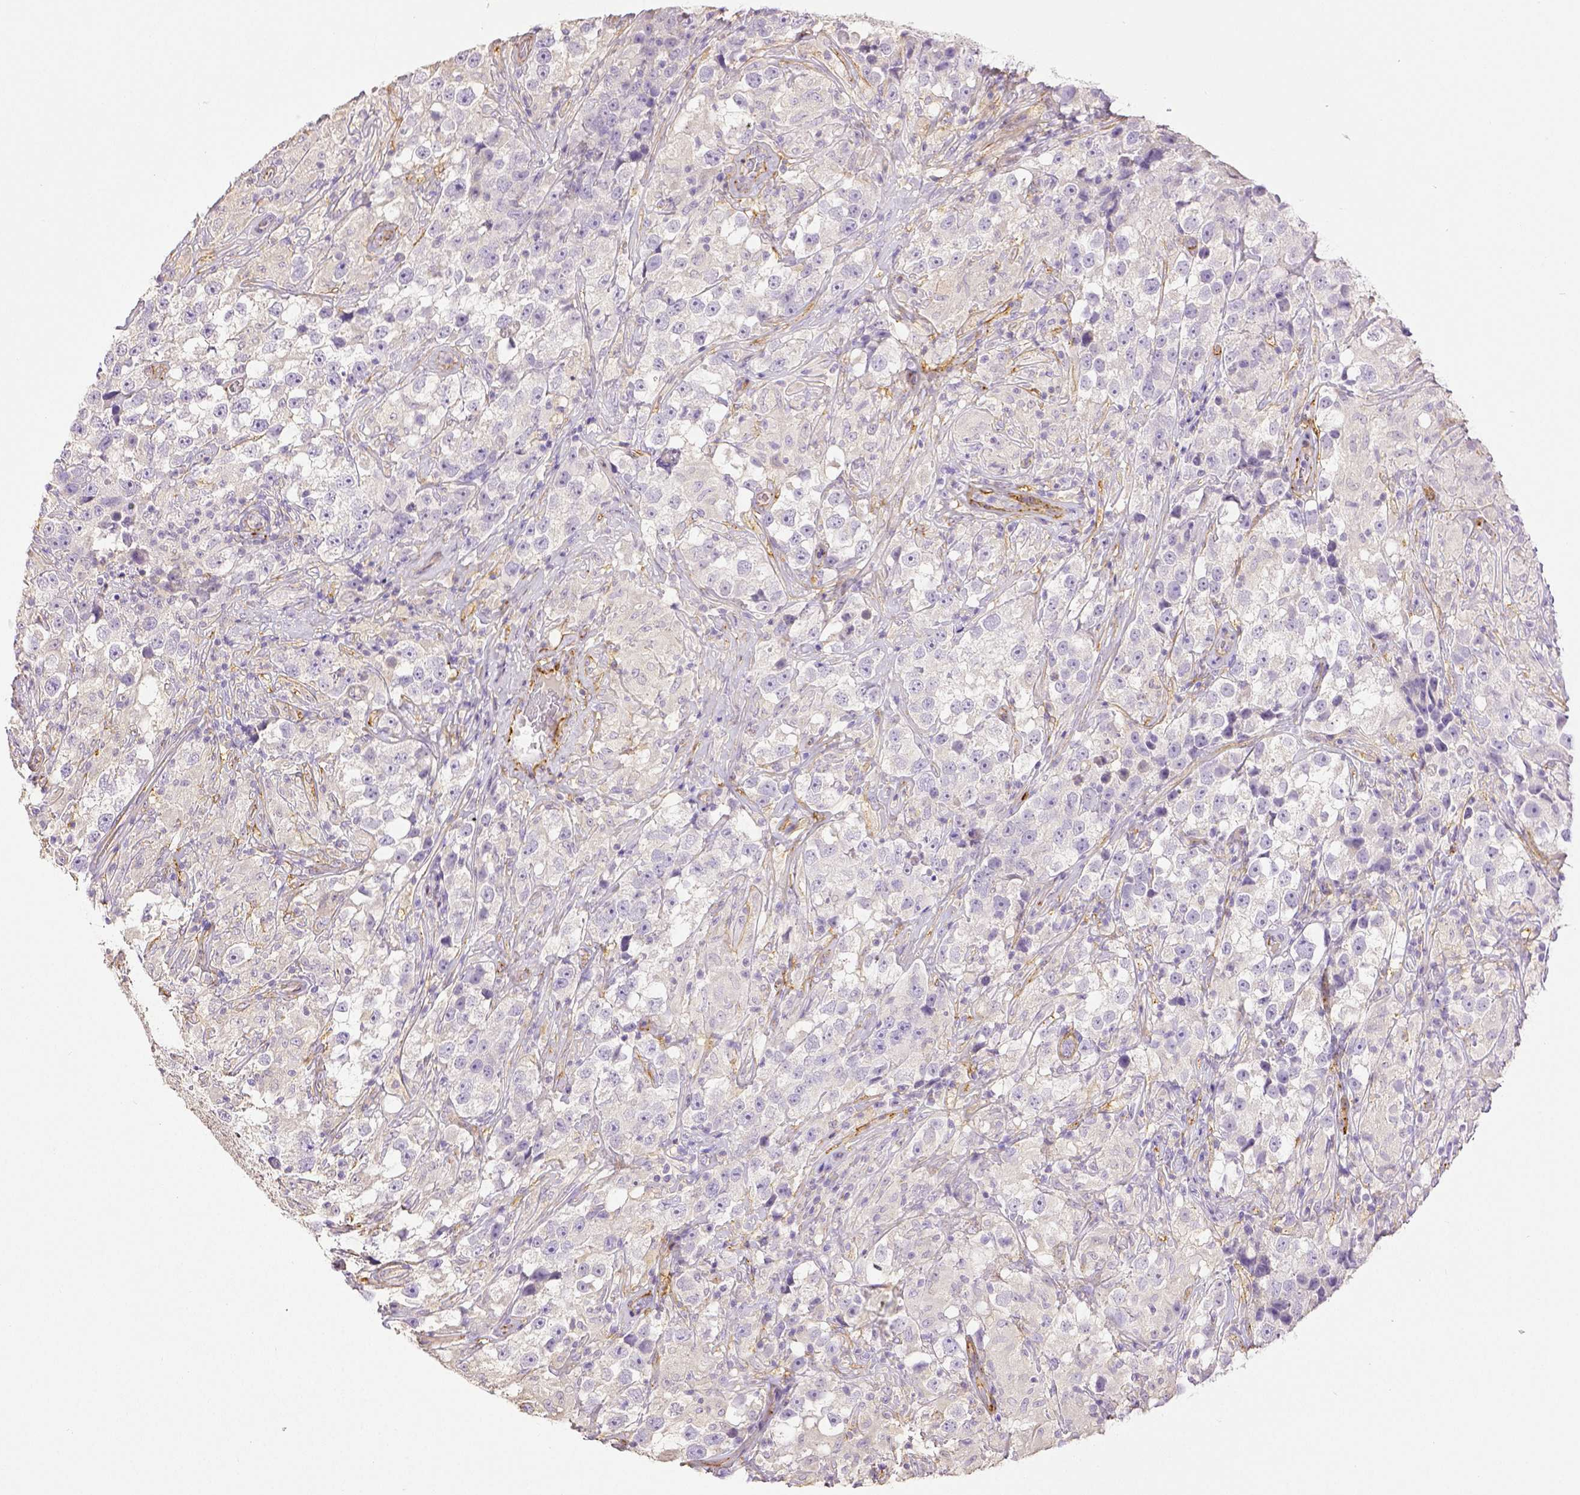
{"staining": {"intensity": "negative", "quantity": "none", "location": "none"}, "tissue": "testis cancer", "cell_type": "Tumor cells", "image_type": "cancer", "snomed": [{"axis": "morphology", "description": "Seminoma, NOS"}, {"axis": "topography", "description": "Testis"}], "caption": "The immunohistochemistry (IHC) photomicrograph has no significant positivity in tumor cells of testis cancer tissue.", "gene": "THY1", "patient": {"sex": "male", "age": 46}}